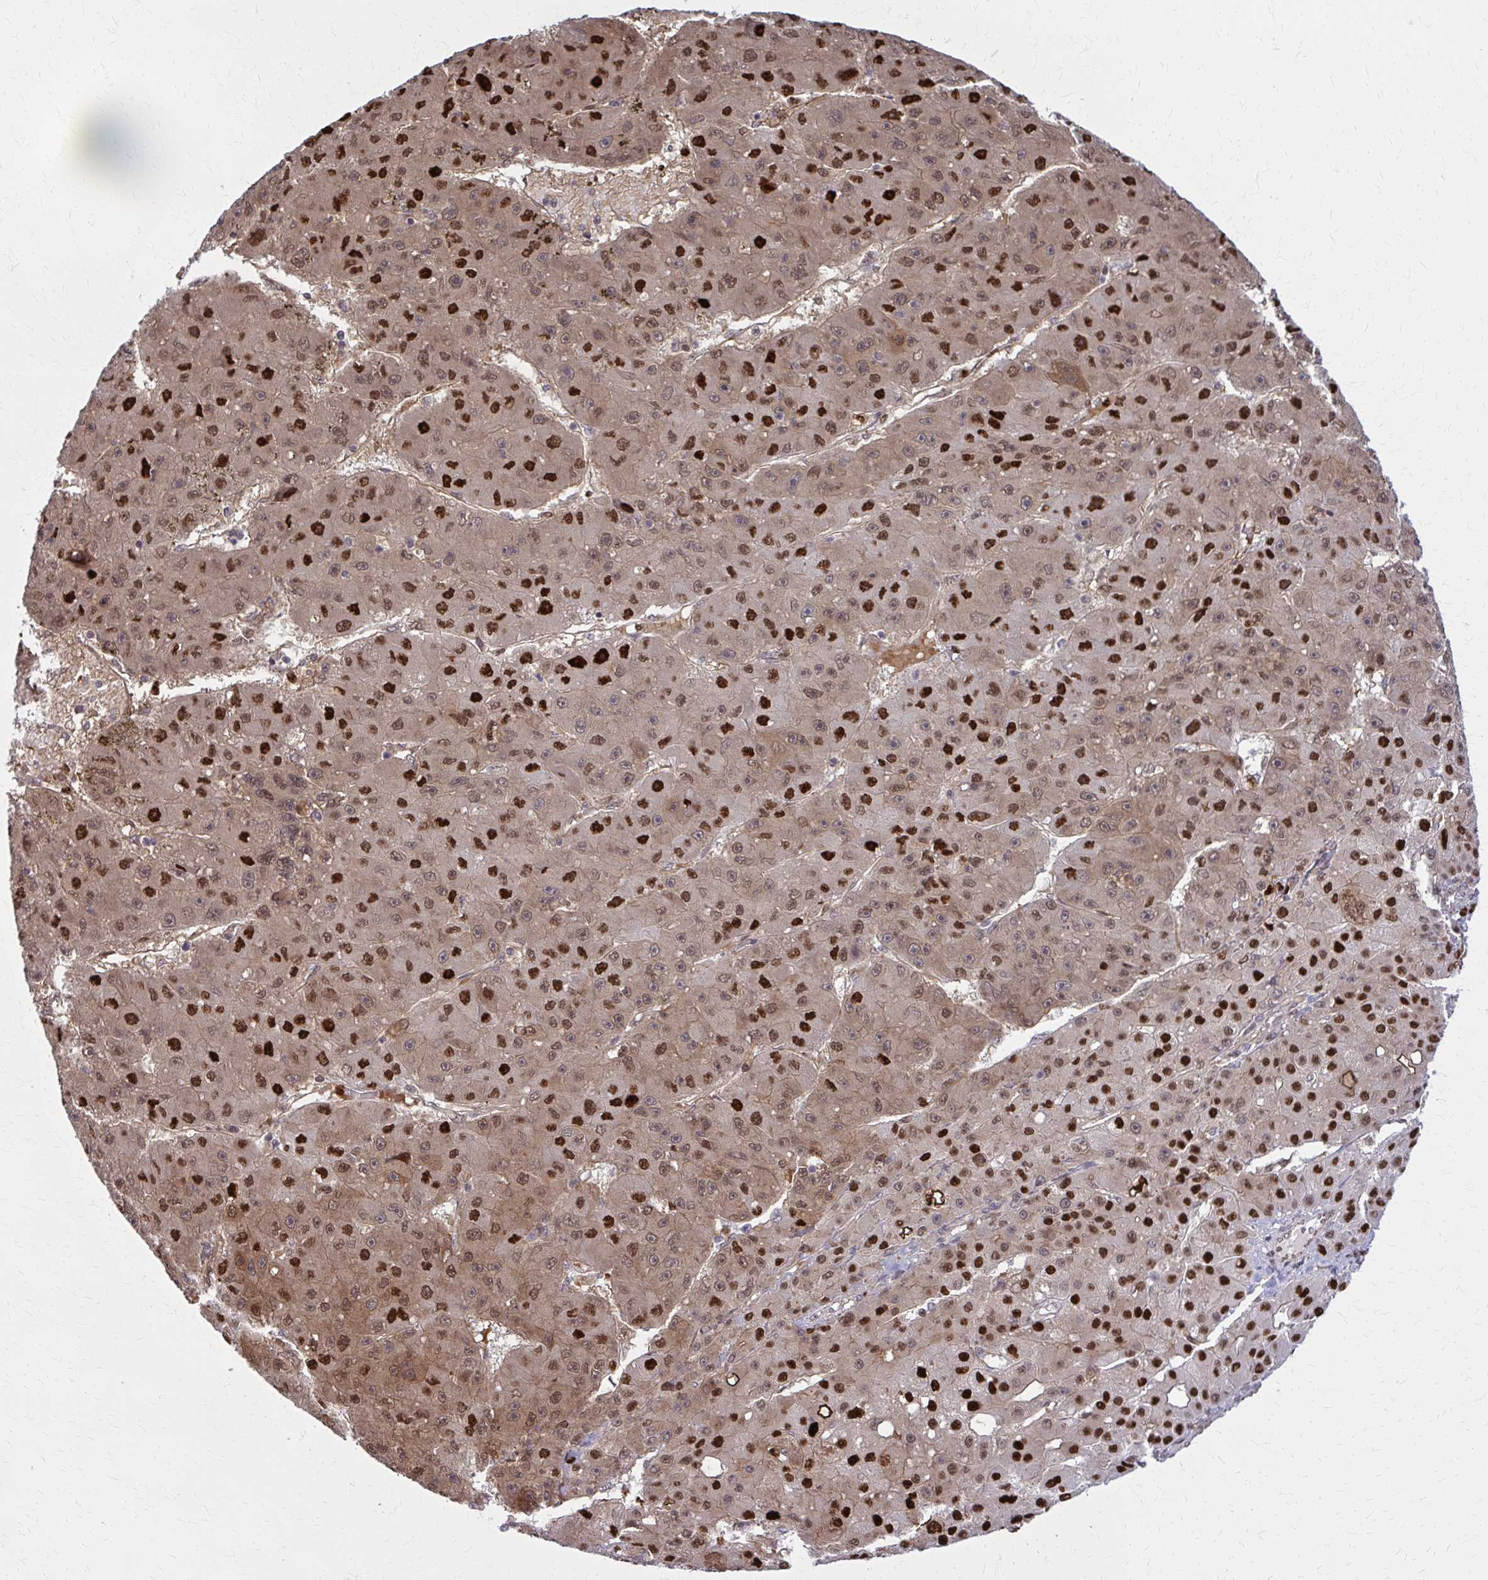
{"staining": {"intensity": "strong", "quantity": ">75%", "location": "nuclear"}, "tissue": "liver cancer", "cell_type": "Tumor cells", "image_type": "cancer", "snomed": [{"axis": "morphology", "description": "Carcinoma, Hepatocellular, NOS"}, {"axis": "topography", "description": "Liver"}], "caption": "The image reveals immunohistochemical staining of hepatocellular carcinoma (liver). There is strong nuclear expression is seen in about >75% of tumor cells. The staining is performed using DAB brown chromogen to label protein expression. The nuclei are counter-stained blue using hematoxylin.", "gene": "ZNF559", "patient": {"sex": "male", "age": 67}}